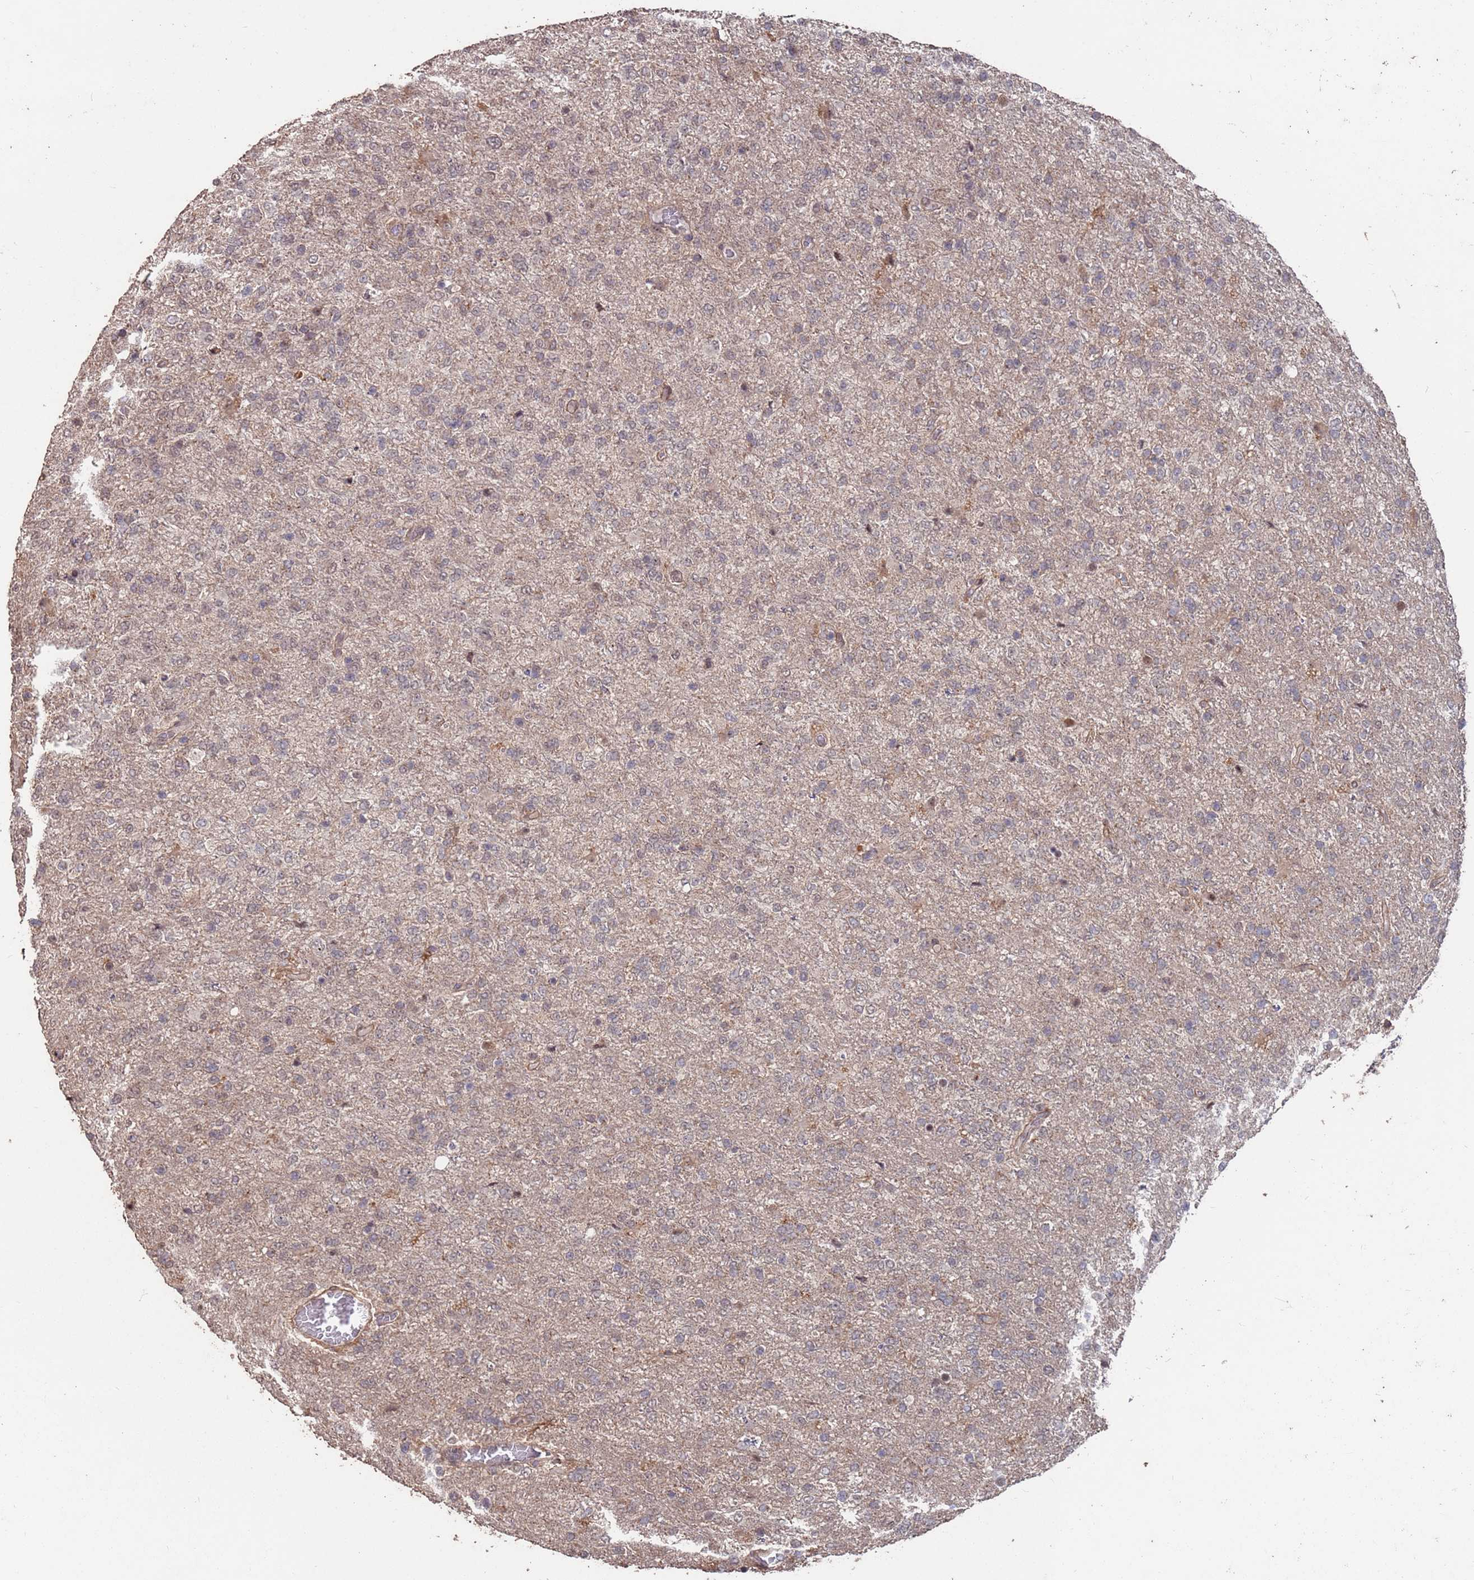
{"staining": {"intensity": "moderate", "quantity": "<25%", "location": "cytoplasmic/membranous,nuclear"}, "tissue": "glioma", "cell_type": "Tumor cells", "image_type": "cancer", "snomed": [{"axis": "morphology", "description": "Glioma, malignant, High grade"}, {"axis": "topography", "description": "Brain"}], "caption": "Moderate cytoplasmic/membranous and nuclear positivity for a protein is identified in approximately <25% of tumor cells of glioma using immunohistochemistry (IHC).", "gene": "PRR7", "patient": {"sex": "female", "age": 74}}